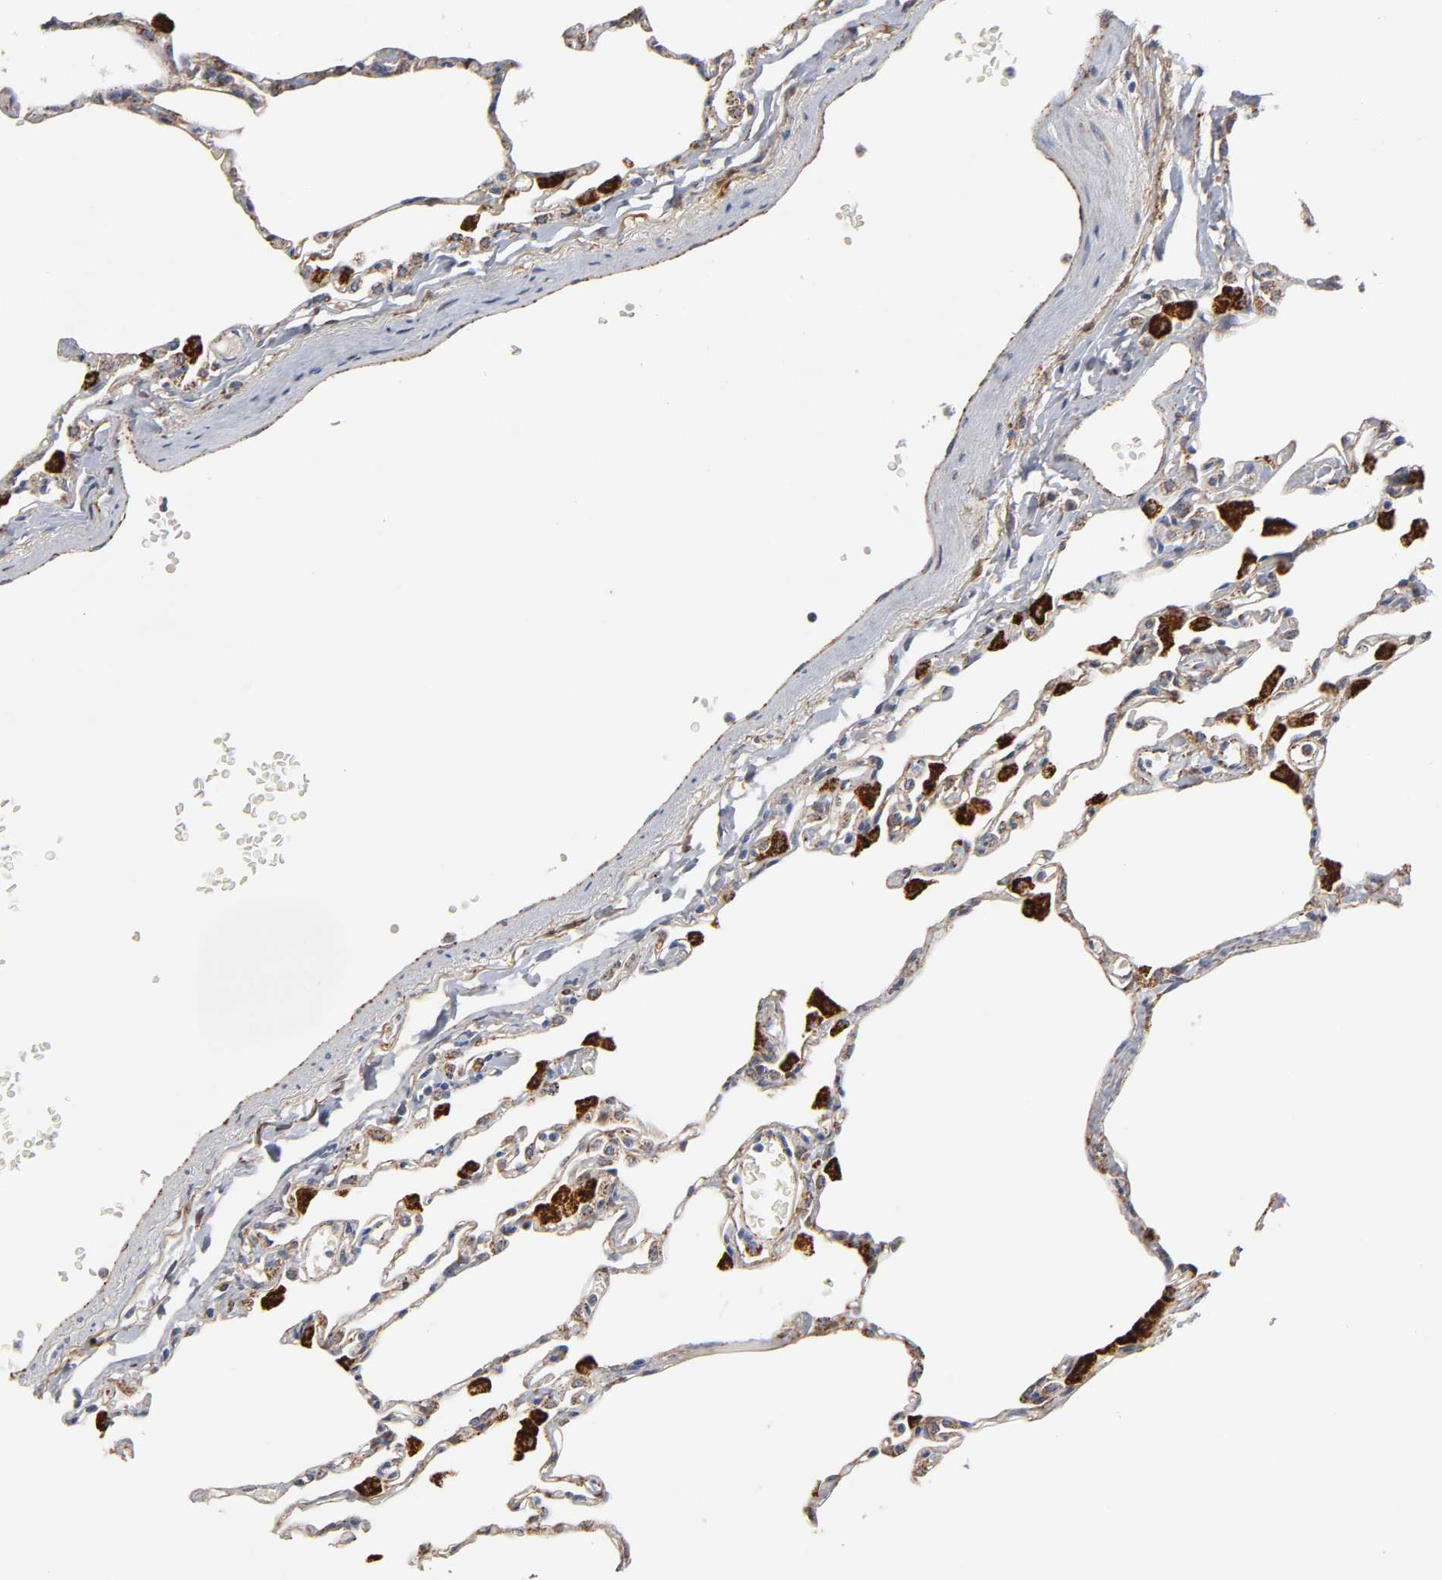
{"staining": {"intensity": "moderate", "quantity": ">75%", "location": "cytoplasmic/membranous"}, "tissue": "lung", "cell_type": "Alveolar cells", "image_type": "normal", "snomed": [{"axis": "morphology", "description": "Normal tissue, NOS"}, {"axis": "topography", "description": "Lung"}], "caption": "Protein expression by IHC reveals moderate cytoplasmic/membranous expression in about >75% of alveolar cells in normal lung. Nuclei are stained in blue.", "gene": "ISG15", "patient": {"sex": "female", "age": 49}}